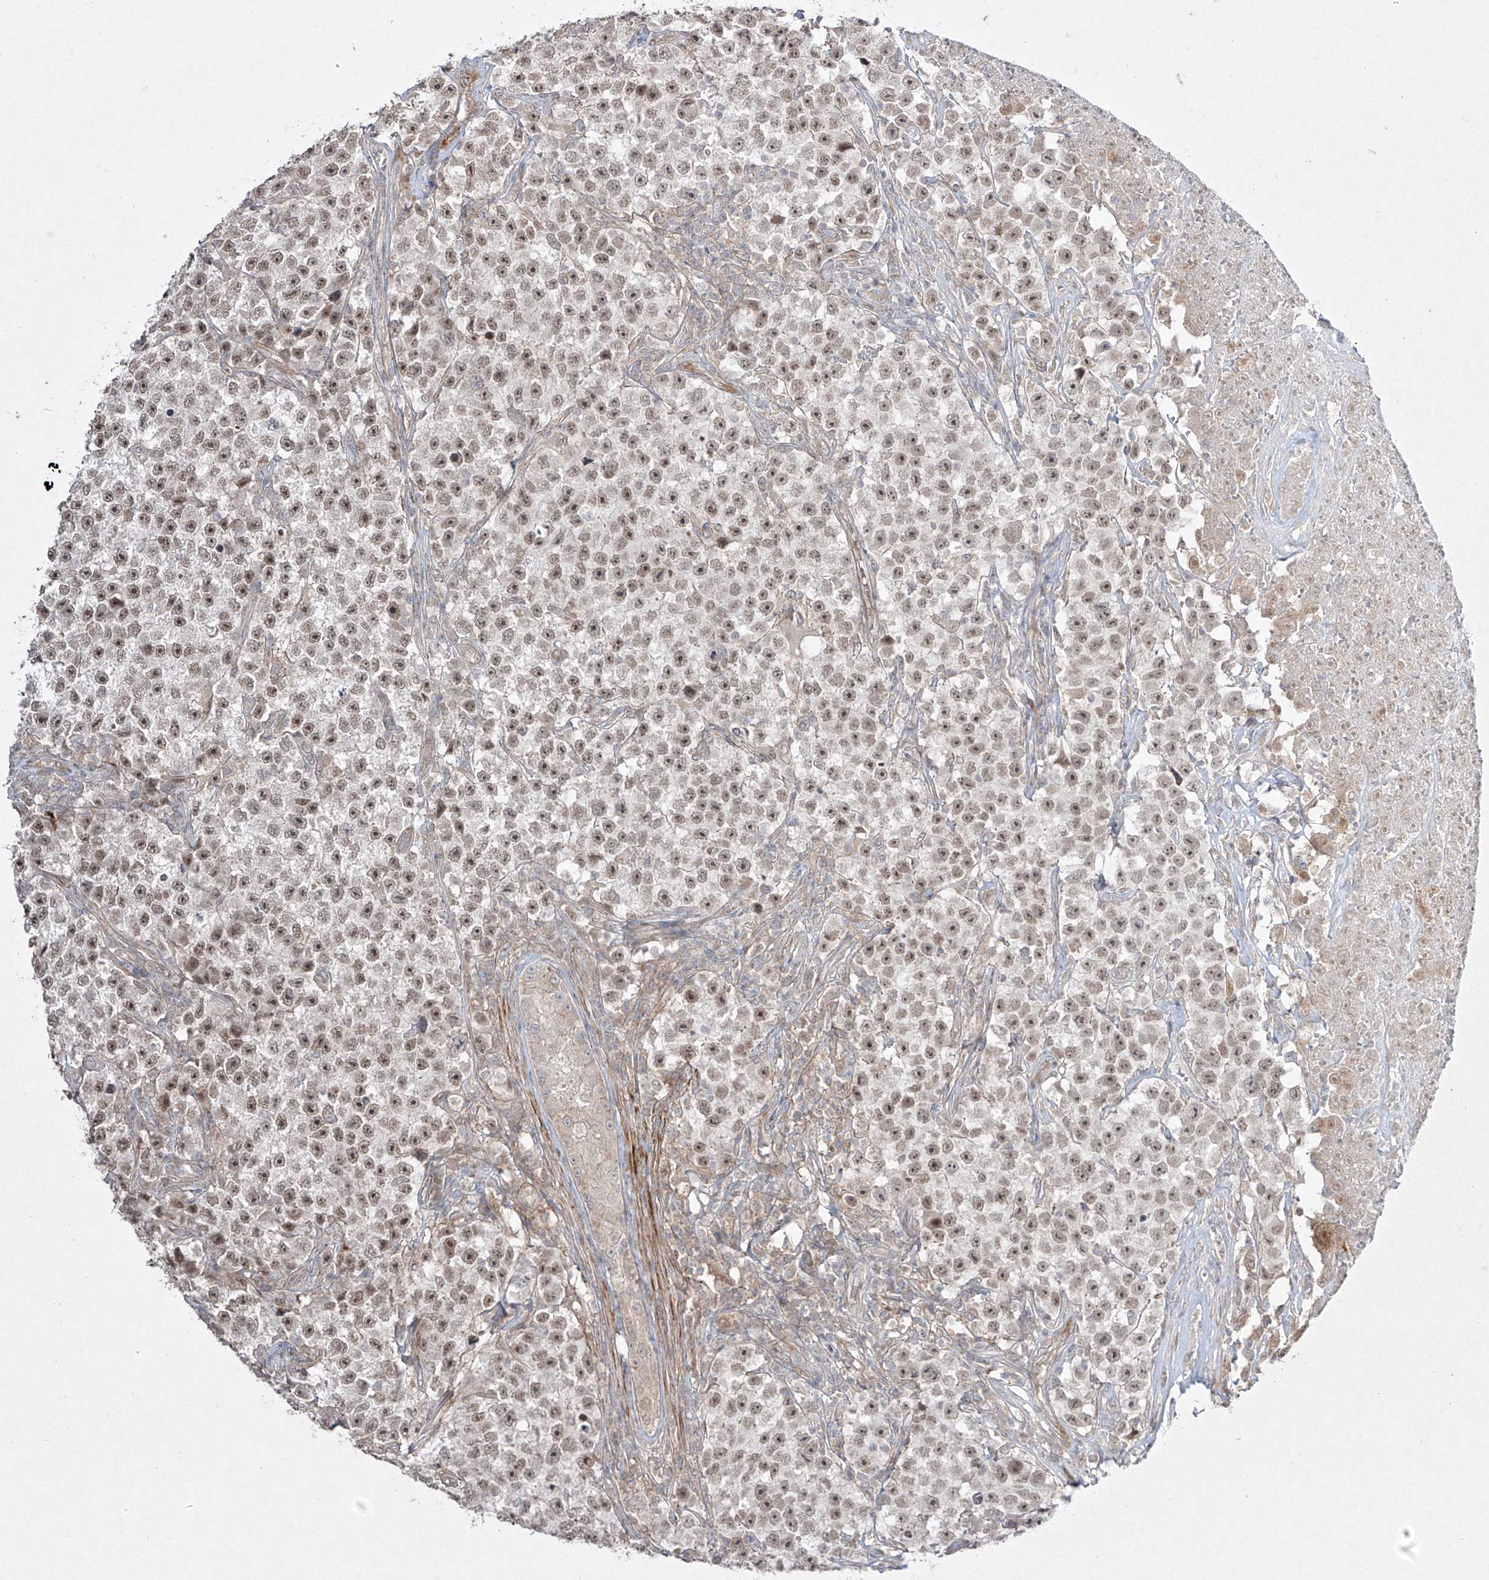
{"staining": {"intensity": "weak", "quantity": ">75%", "location": "nuclear"}, "tissue": "testis cancer", "cell_type": "Tumor cells", "image_type": "cancer", "snomed": [{"axis": "morphology", "description": "Seminoma, NOS"}, {"axis": "topography", "description": "Testis"}], "caption": "Seminoma (testis) tissue demonstrates weak nuclear positivity in about >75% of tumor cells, visualized by immunohistochemistry.", "gene": "KDM1B", "patient": {"sex": "male", "age": 22}}